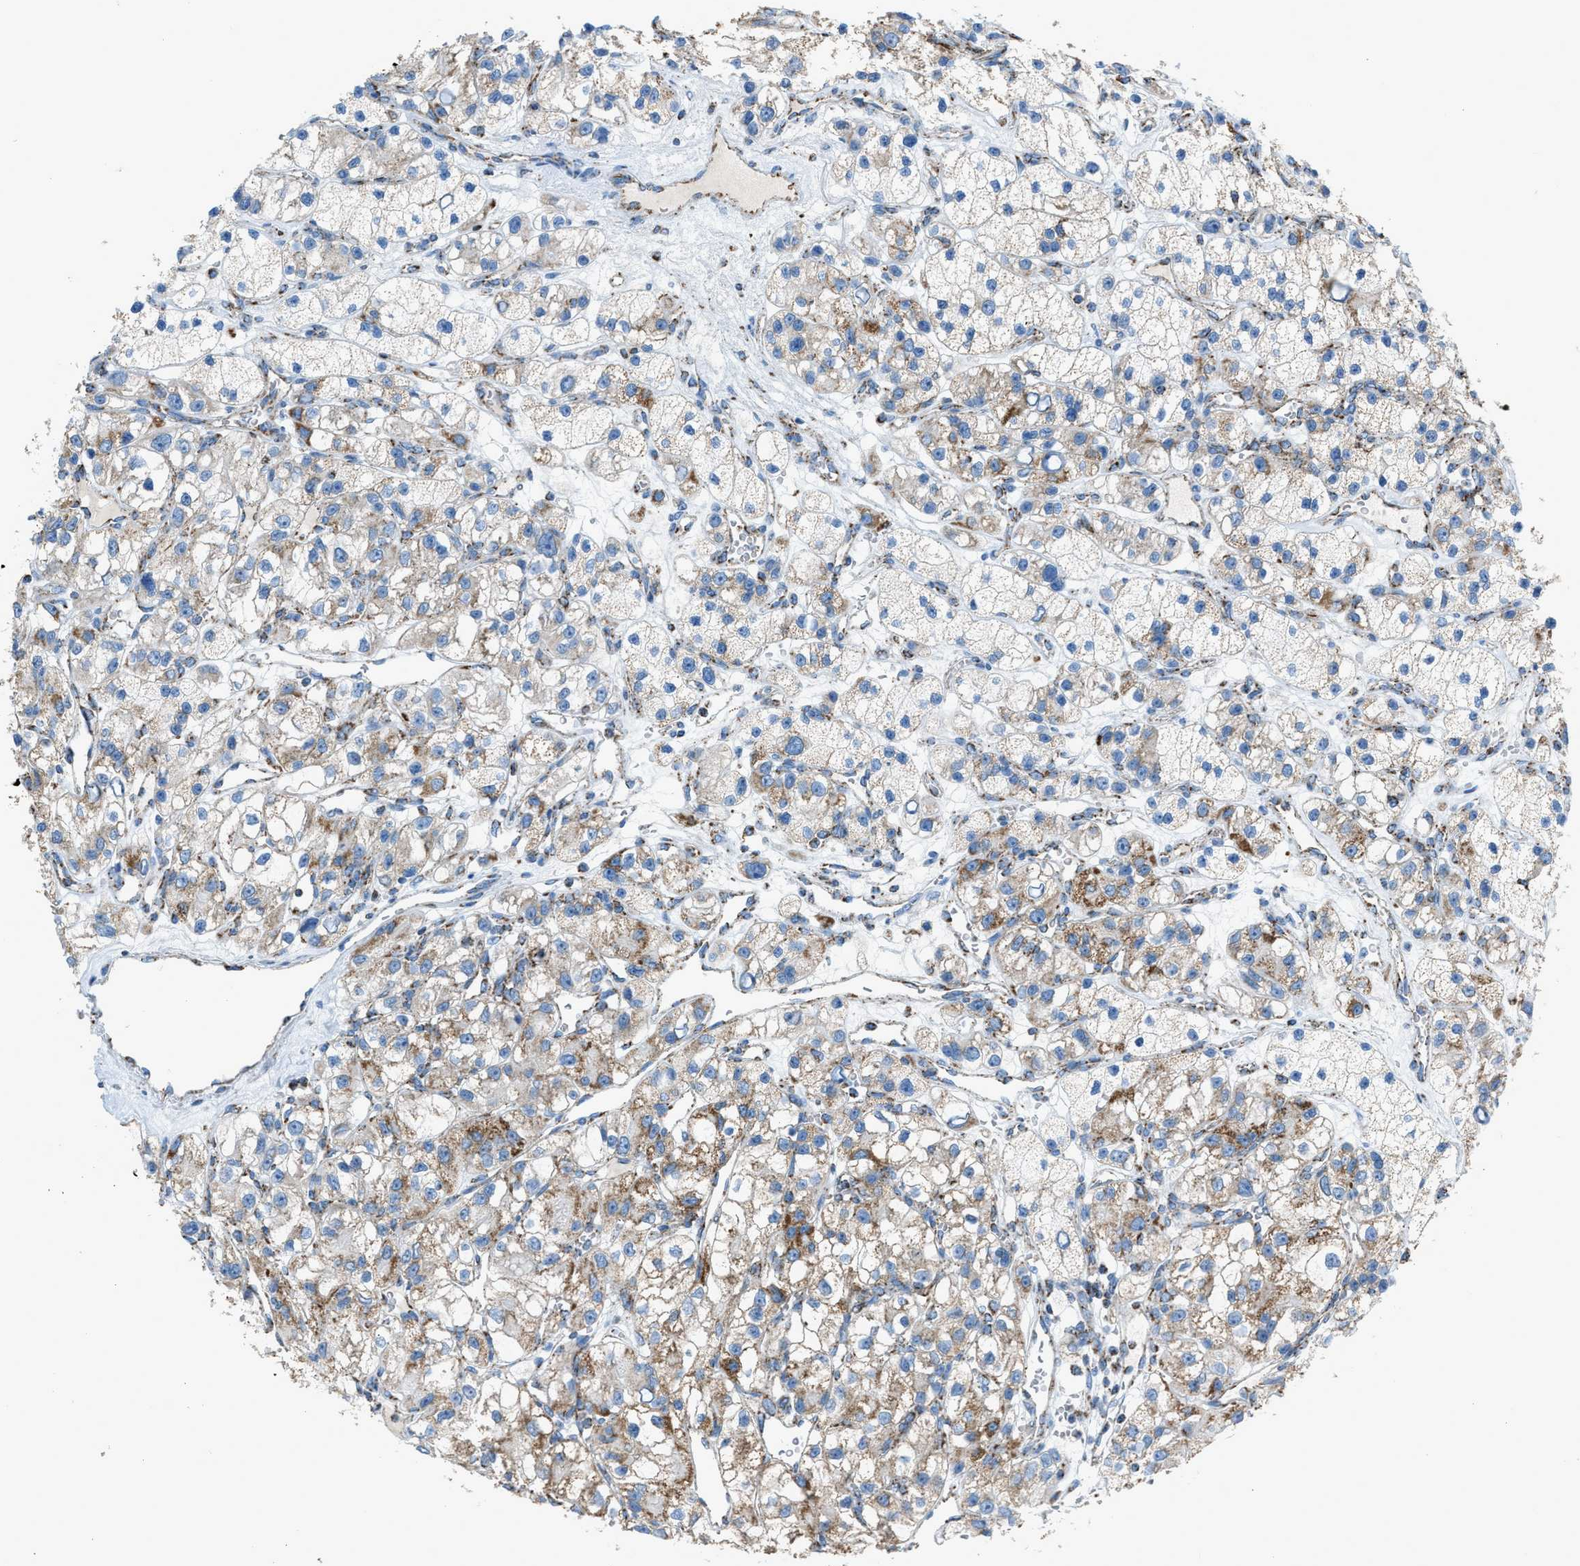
{"staining": {"intensity": "moderate", "quantity": "25%-75%", "location": "cytoplasmic/membranous"}, "tissue": "renal cancer", "cell_type": "Tumor cells", "image_type": "cancer", "snomed": [{"axis": "morphology", "description": "Adenocarcinoma, NOS"}, {"axis": "topography", "description": "Kidney"}], "caption": "Tumor cells display medium levels of moderate cytoplasmic/membranous expression in approximately 25%-75% of cells in human renal adenocarcinoma. (Brightfield microscopy of DAB IHC at high magnification).", "gene": "MDH2", "patient": {"sex": "female", "age": 57}}